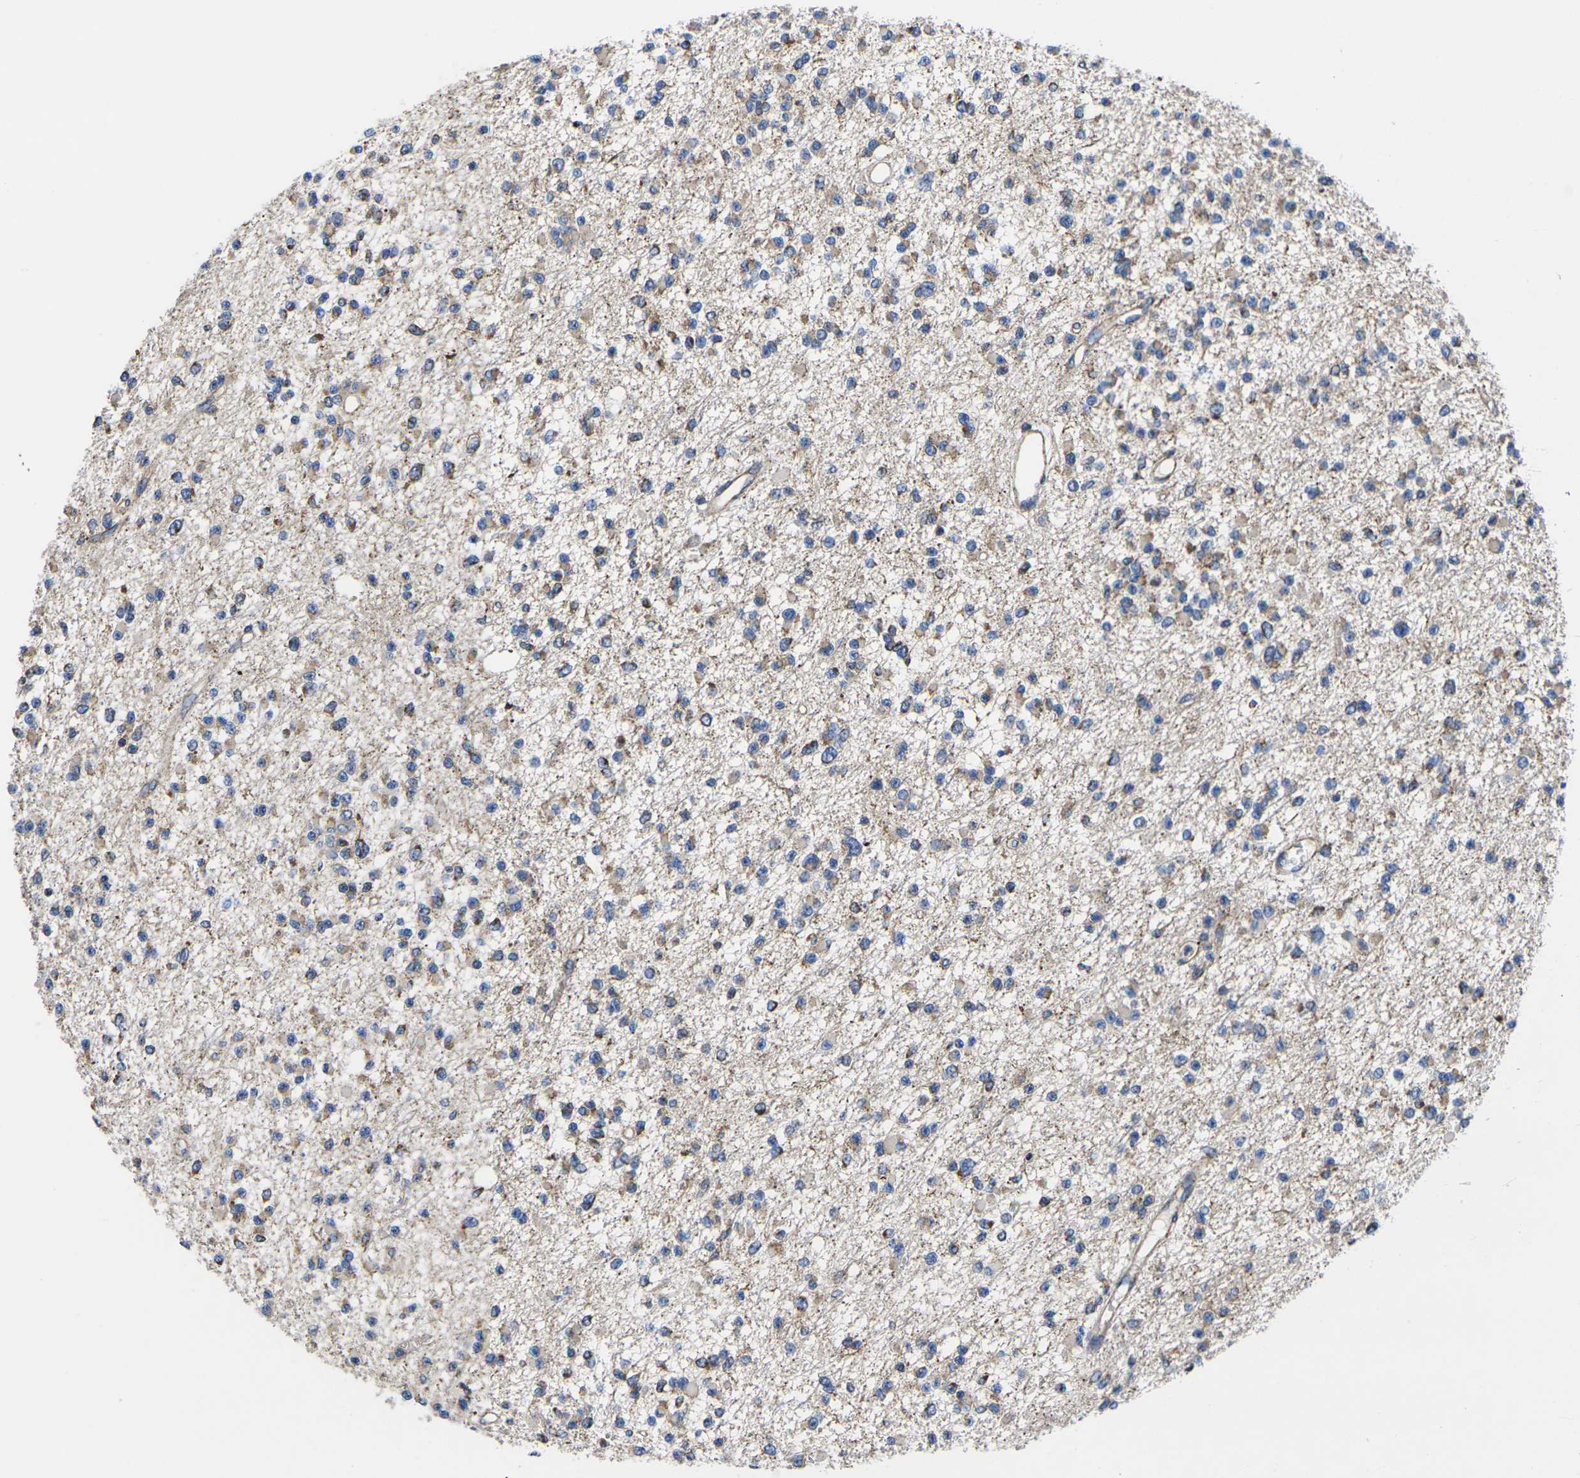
{"staining": {"intensity": "moderate", "quantity": "25%-75%", "location": "cytoplasmic/membranous"}, "tissue": "glioma", "cell_type": "Tumor cells", "image_type": "cancer", "snomed": [{"axis": "morphology", "description": "Glioma, malignant, Low grade"}, {"axis": "topography", "description": "Brain"}], "caption": "Glioma was stained to show a protein in brown. There is medium levels of moderate cytoplasmic/membranous staining in about 25%-75% of tumor cells.", "gene": "GPR4", "patient": {"sex": "female", "age": 22}}